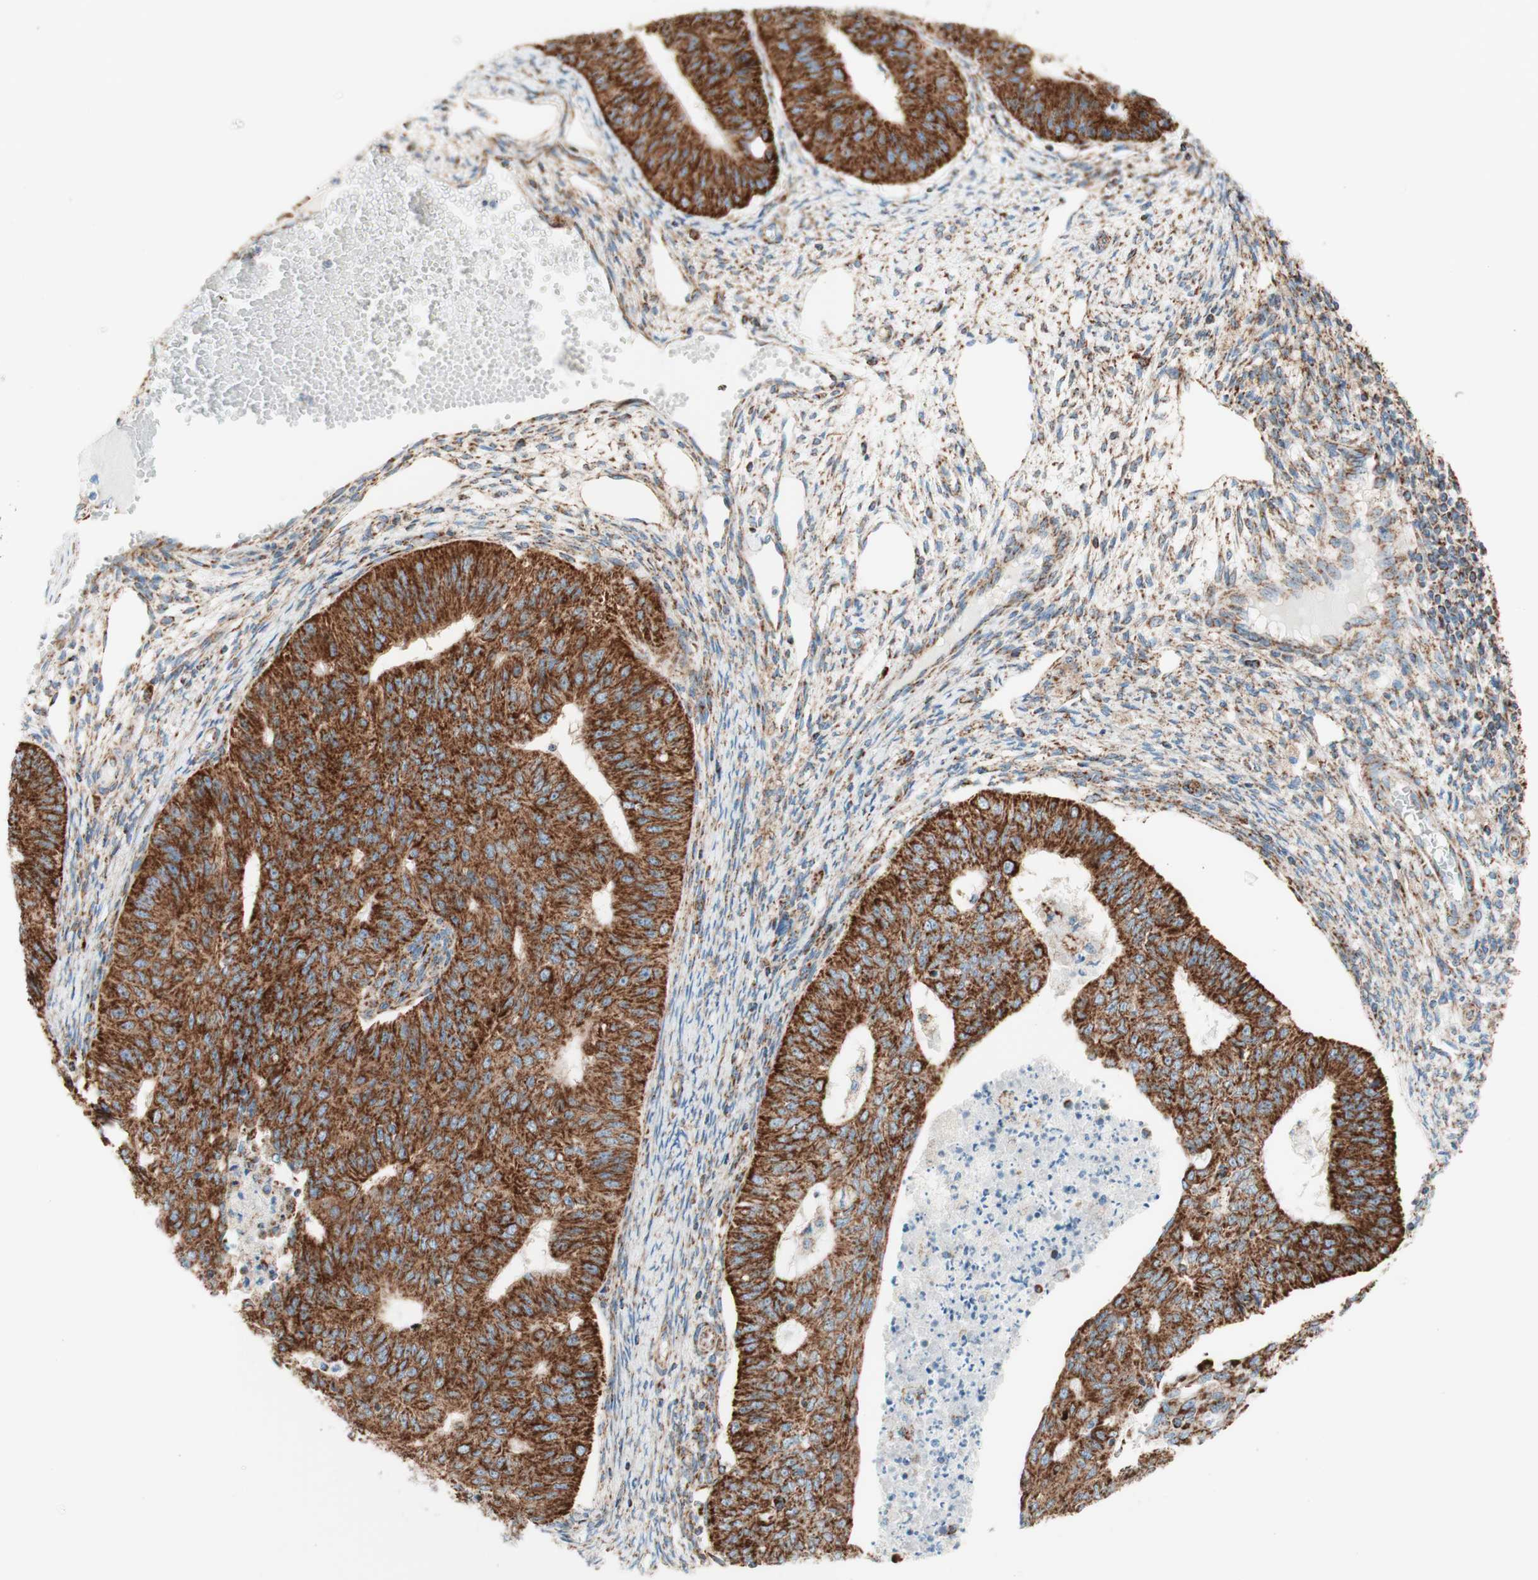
{"staining": {"intensity": "strong", "quantity": ">75%", "location": "cytoplasmic/membranous"}, "tissue": "endometrial cancer", "cell_type": "Tumor cells", "image_type": "cancer", "snomed": [{"axis": "morphology", "description": "Adenocarcinoma, NOS"}, {"axis": "topography", "description": "Endometrium"}], "caption": "Protein expression analysis of endometrial cancer demonstrates strong cytoplasmic/membranous expression in approximately >75% of tumor cells. (DAB IHC, brown staining for protein, blue staining for nuclei).", "gene": "TOMM20", "patient": {"sex": "female", "age": 32}}